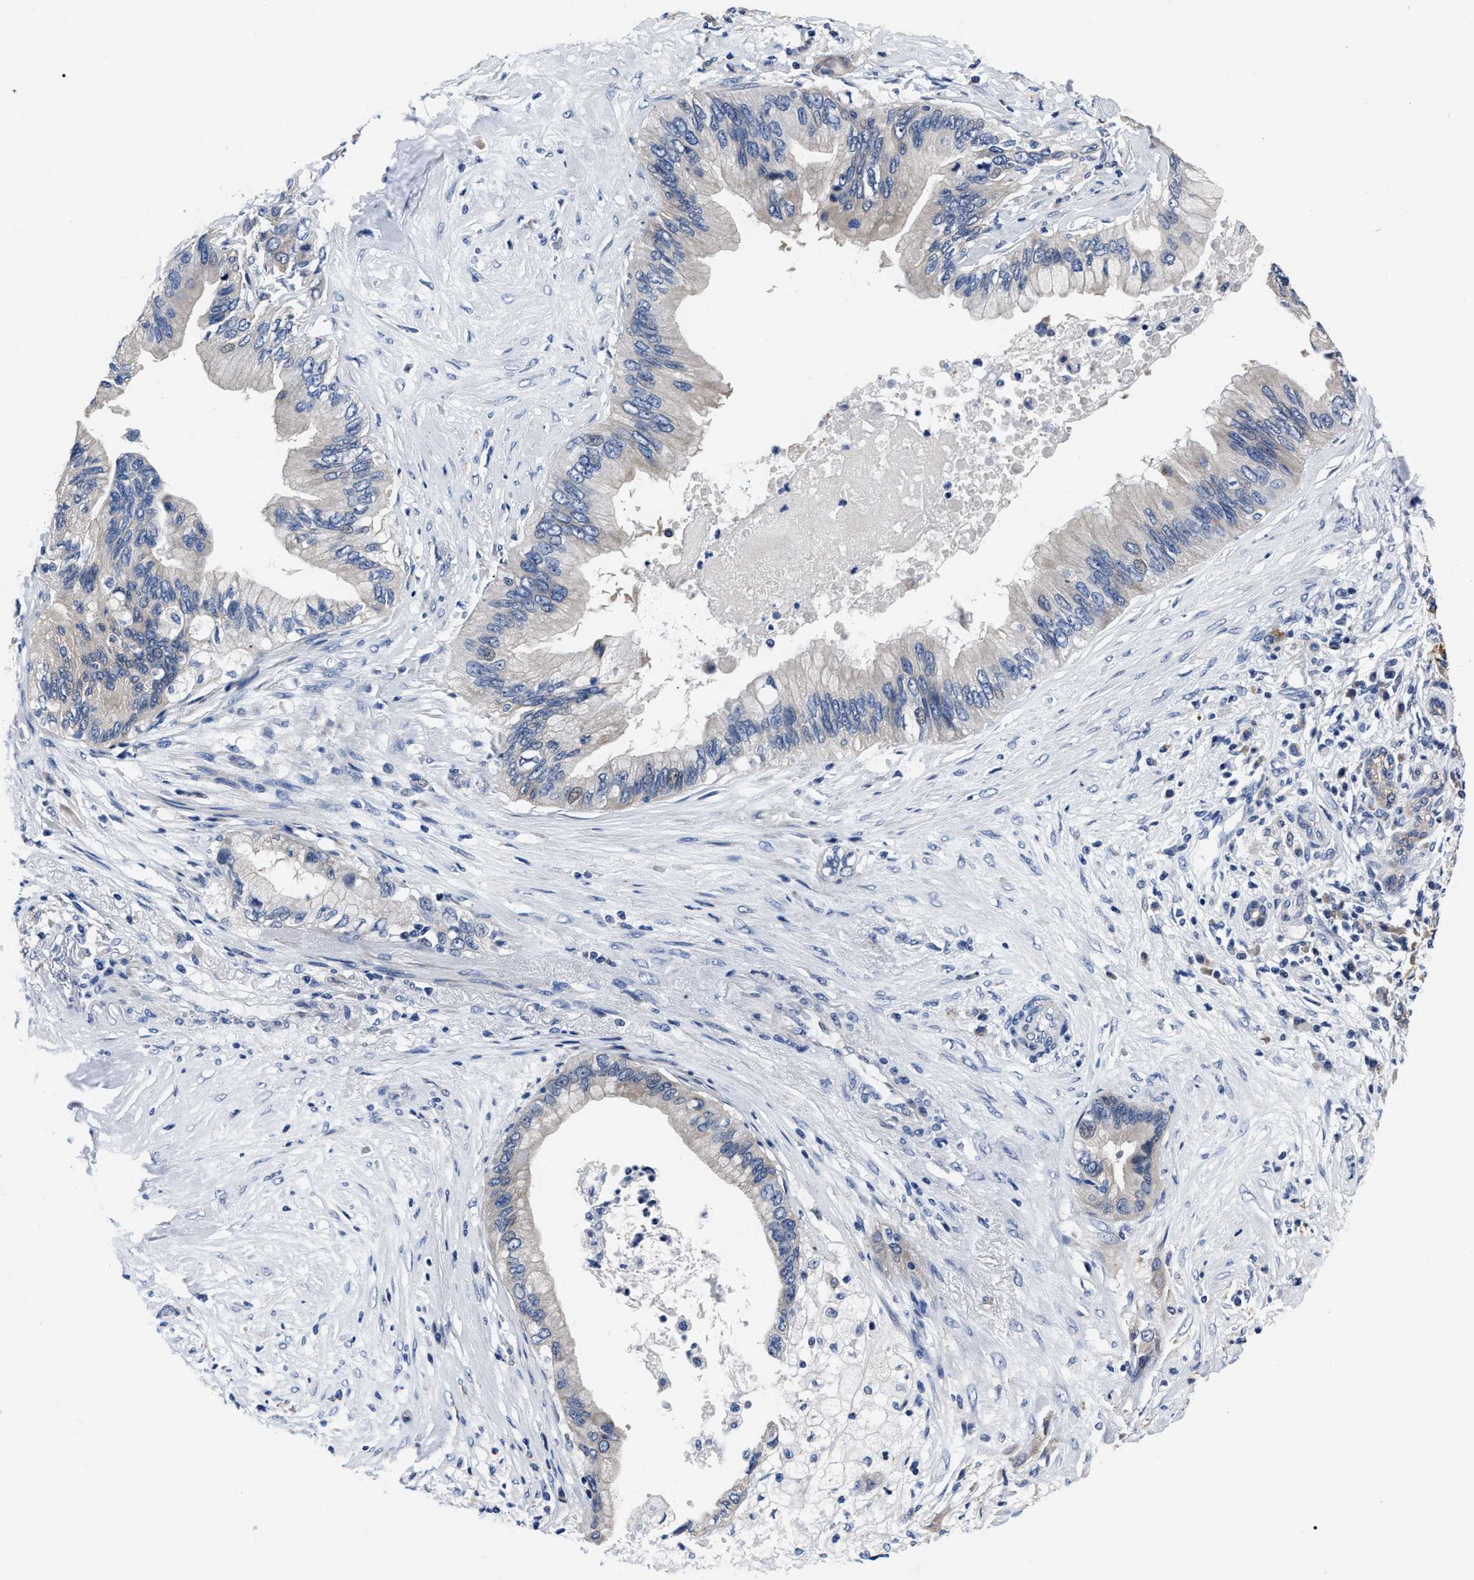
{"staining": {"intensity": "weak", "quantity": "<25%", "location": "cytoplasmic/membranous,nuclear"}, "tissue": "pancreatic cancer", "cell_type": "Tumor cells", "image_type": "cancer", "snomed": [{"axis": "morphology", "description": "Adenocarcinoma, NOS"}, {"axis": "topography", "description": "Pancreas"}], "caption": "Photomicrograph shows no protein positivity in tumor cells of pancreatic adenocarcinoma tissue.", "gene": "MOV10L1", "patient": {"sex": "female", "age": 73}}